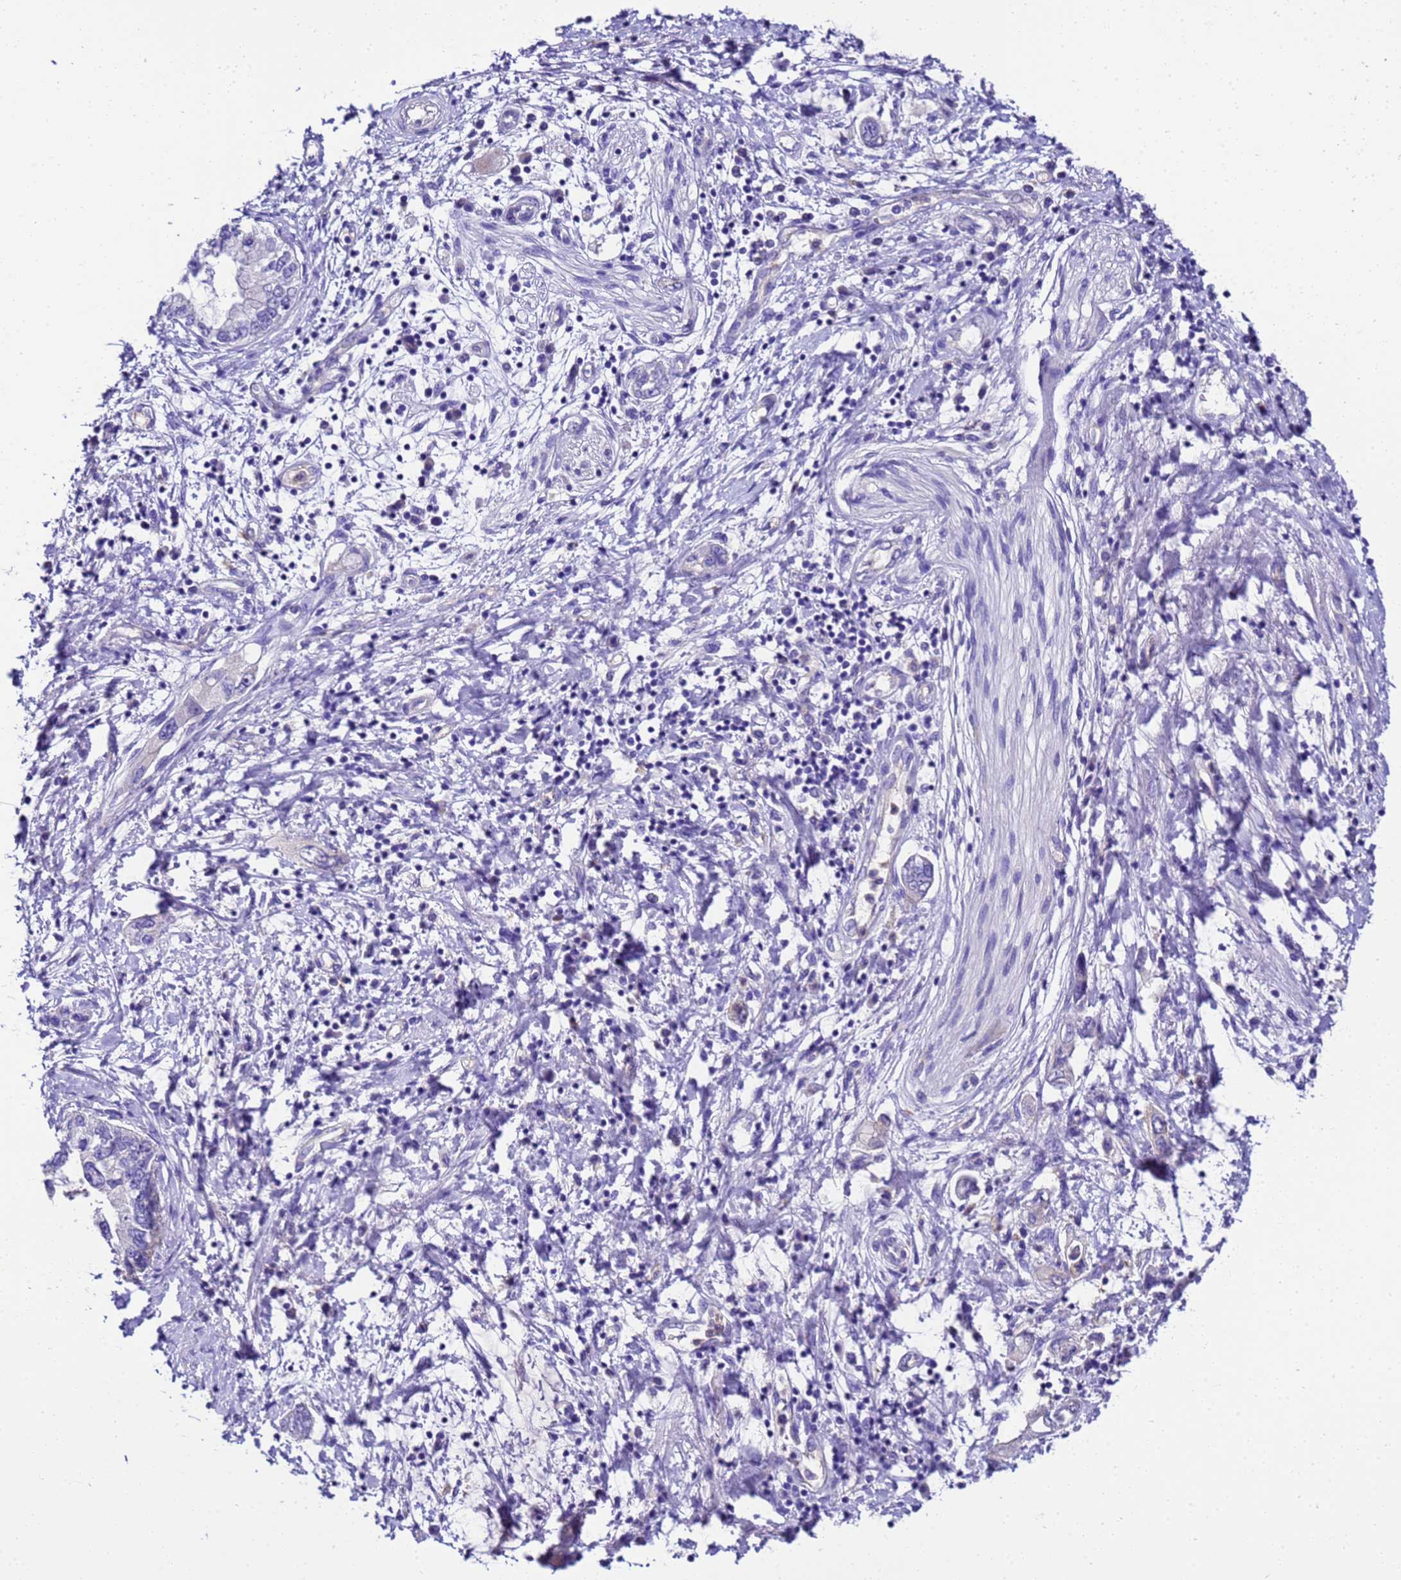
{"staining": {"intensity": "negative", "quantity": "none", "location": "none"}, "tissue": "pancreatic cancer", "cell_type": "Tumor cells", "image_type": "cancer", "snomed": [{"axis": "morphology", "description": "Adenocarcinoma, NOS"}, {"axis": "topography", "description": "Pancreas"}], "caption": "High magnification brightfield microscopy of pancreatic adenocarcinoma stained with DAB (brown) and counterstained with hematoxylin (blue): tumor cells show no significant expression. The staining is performed using DAB brown chromogen with nuclei counter-stained in using hematoxylin.", "gene": "UGT2A1", "patient": {"sex": "female", "age": 73}}